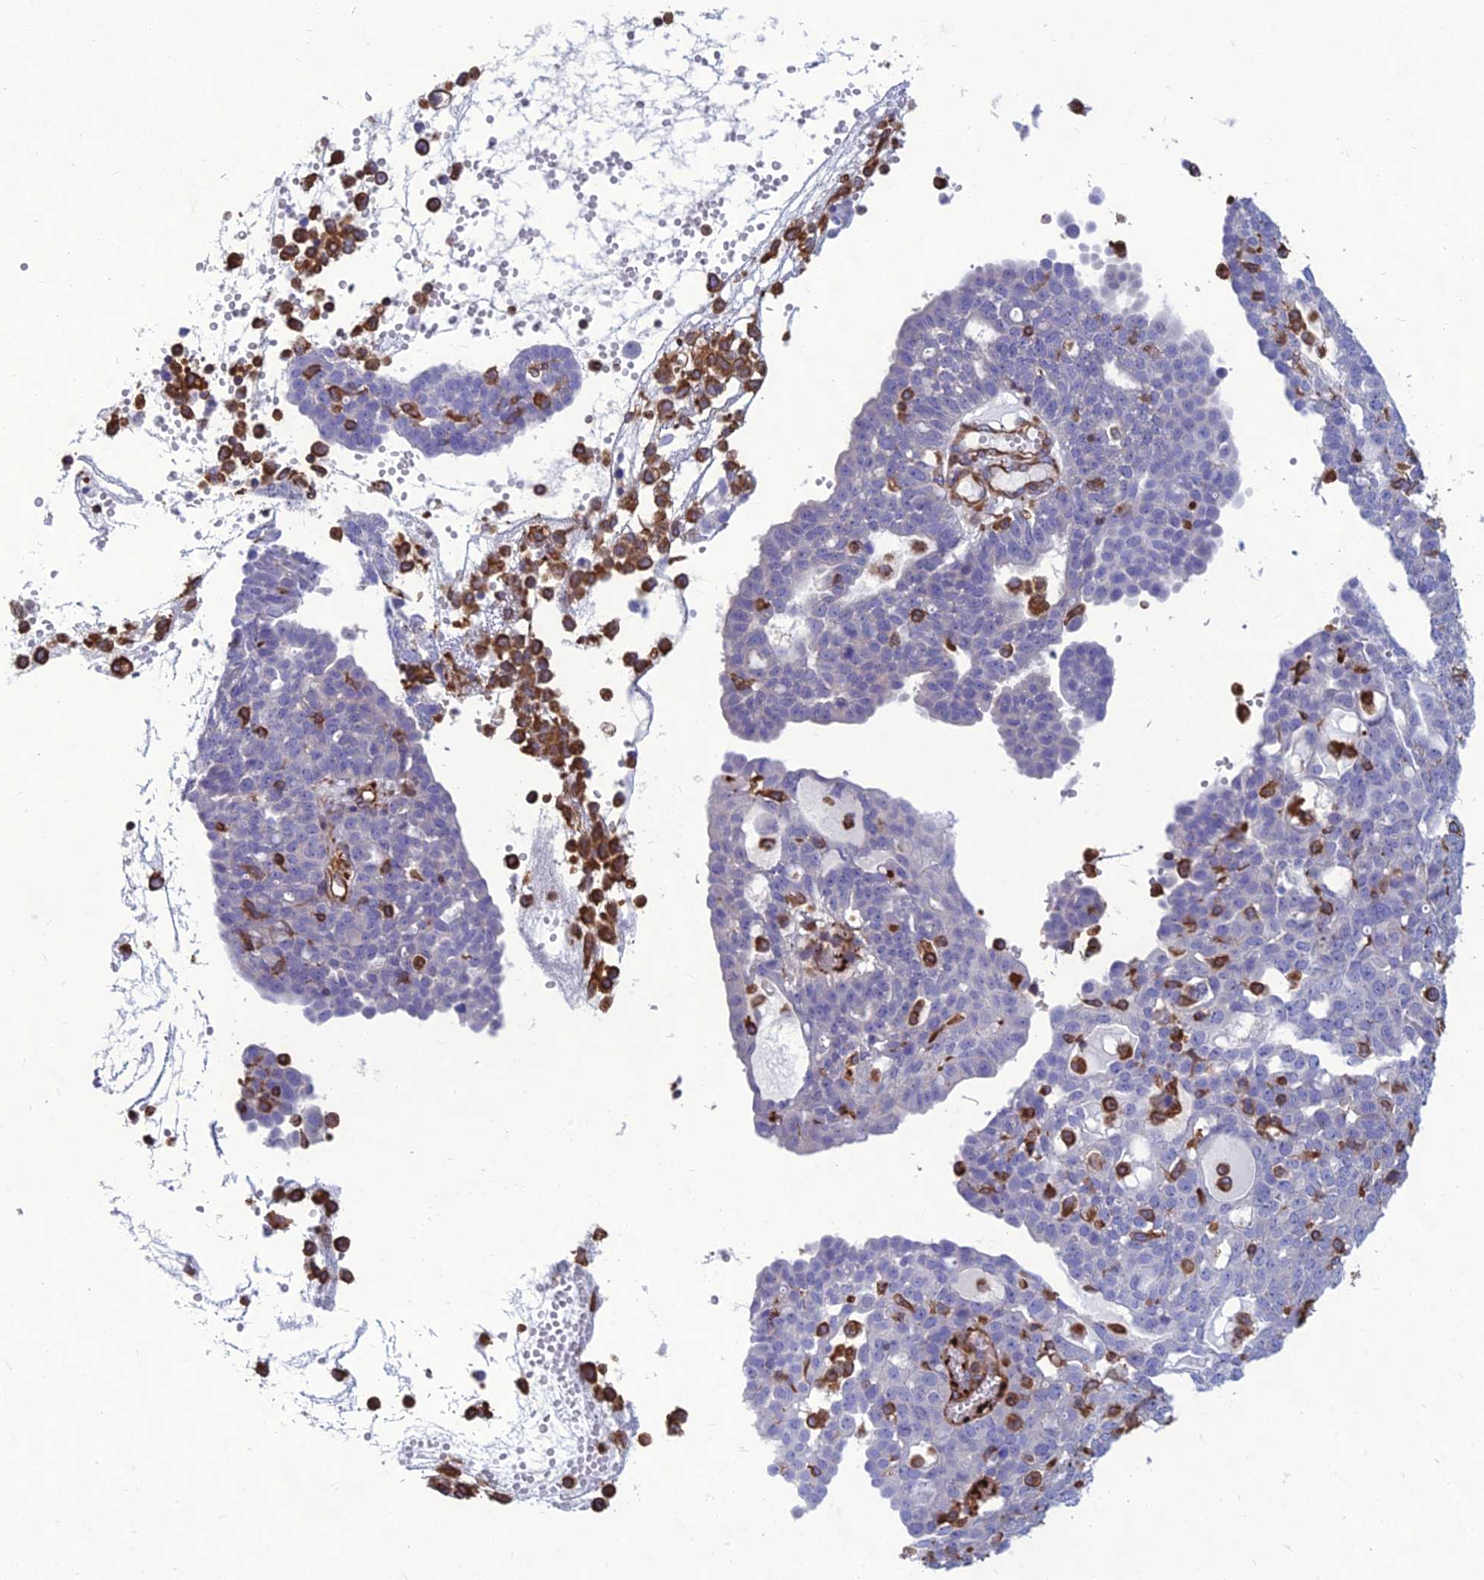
{"staining": {"intensity": "negative", "quantity": "none", "location": "none"}, "tissue": "ovarian cancer", "cell_type": "Tumor cells", "image_type": "cancer", "snomed": [{"axis": "morphology", "description": "Cystadenocarcinoma, serous, NOS"}, {"axis": "topography", "description": "Soft tissue"}, {"axis": "topography", "description": "Ovary"}], "caption": "This photomicrograph is of serous cystadenocarcinoma (ovarian) stained with IHC to label a protein in brown with the nuclei are counter-stained blue. There is no expression in tumor cells.", "gene": "PSMD11", "patient": {"sex": "female", "age": 57}}